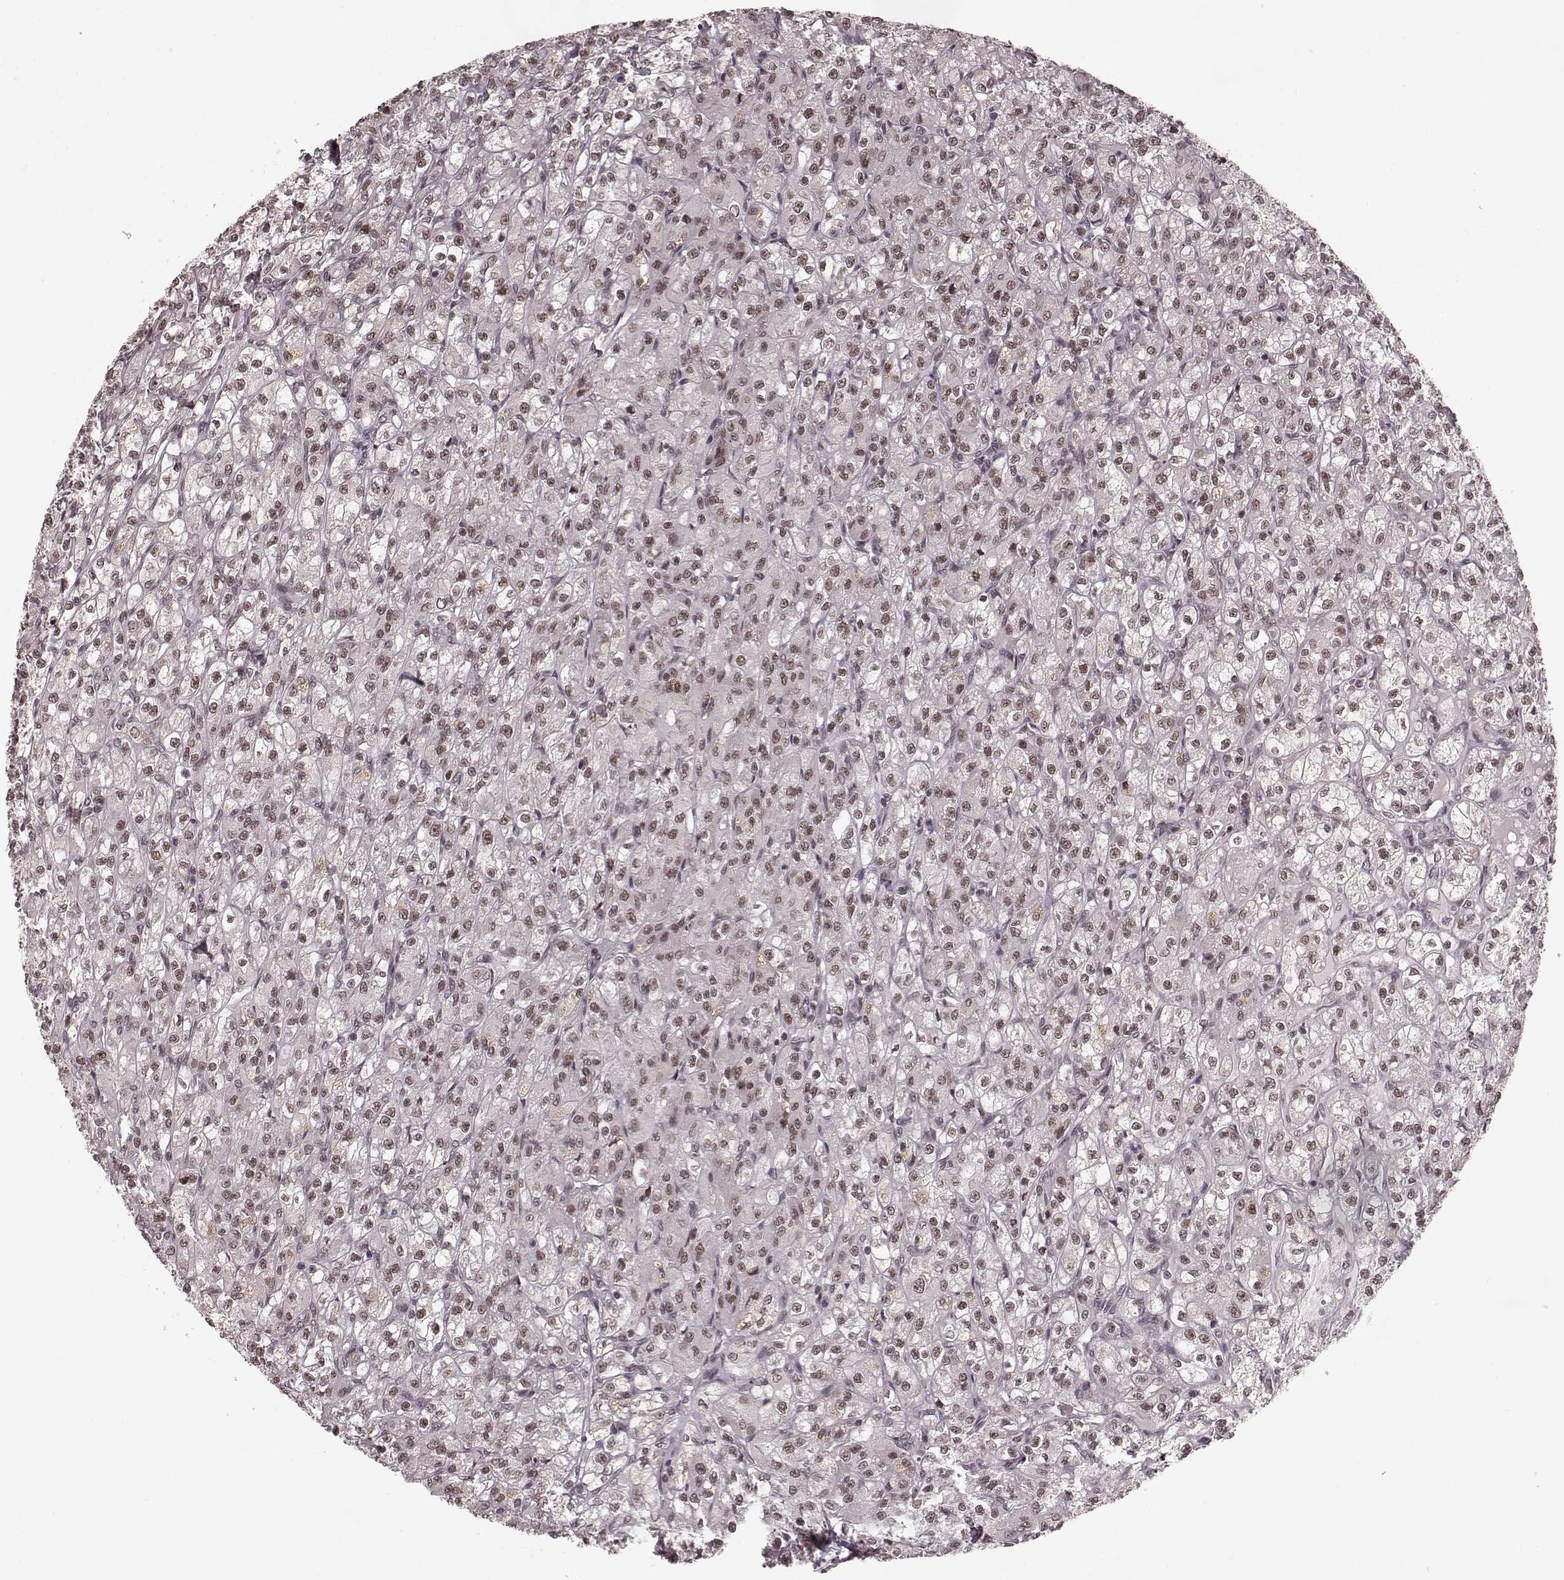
{"staining": {"intensity": "weak", "quantity": ">75%", "location": "nuclear"}, "tissue": "renal cancer", "cell_type": "Tumor cells", "image_type": "cancer", "snomed": [{"axis": "morphology", "description": "Adenocarcinoma, NOS"}, {"axis": "topography", "description": "Kidney"}], "caption": "This photomicrograph displays immunohistochemistry staining of human renal adenocarcinoma, with low weak nuclear staining in about >75% of tumor cells.", "gene": "PLCB4", "patient": {"sex": "female", "age": 70}}